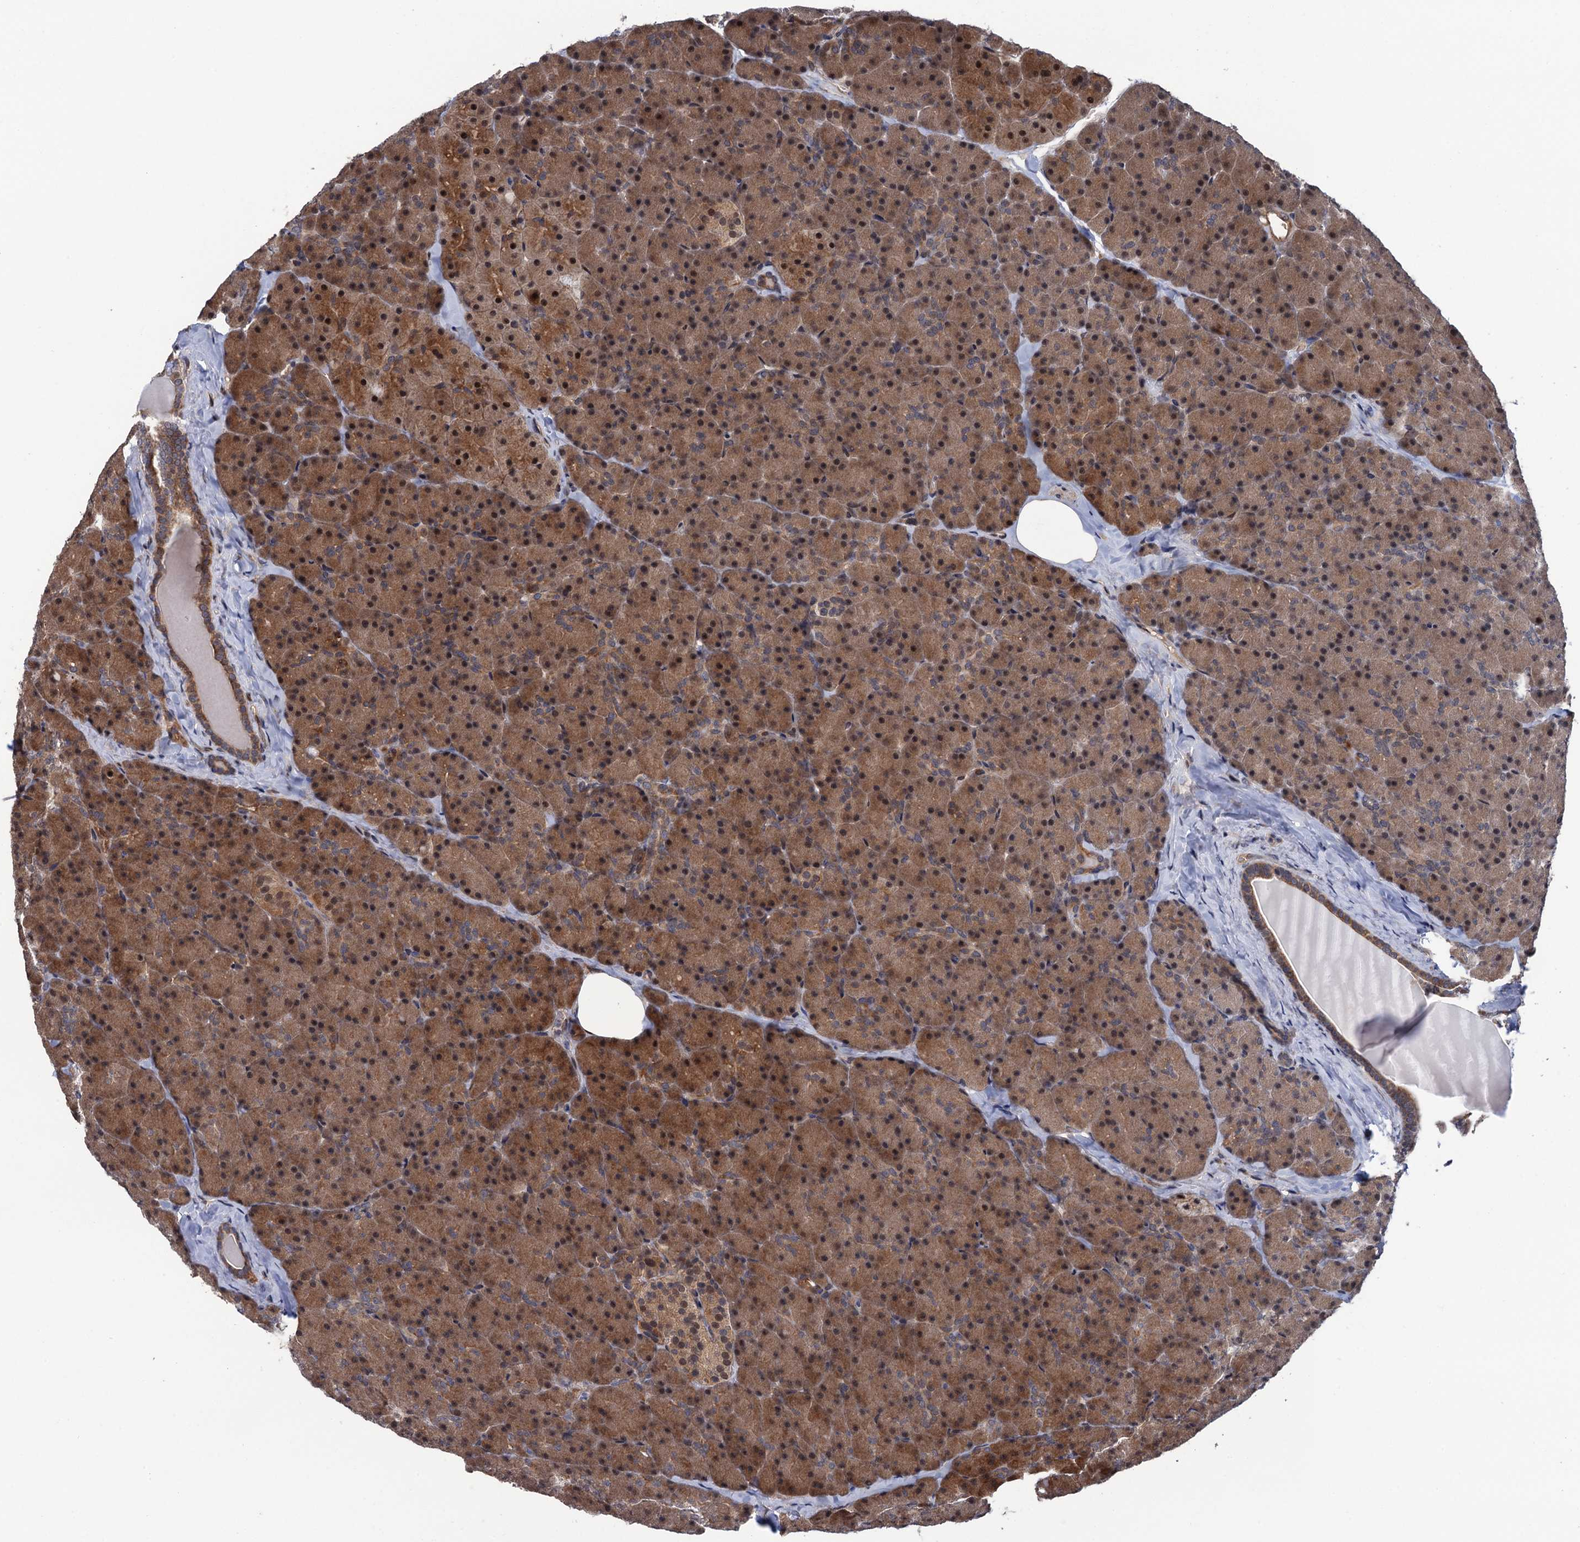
{"staining": {"intensity": "moderate", "quantity": ">75%", "location": "cytoplasmic/membranous,nuclear"}, "tissue": "pancreas", "cell_type": "Exocrine glandular cells", "image_type": "normal", "snomed": [{"axis": "morphology", "description": "Normal tissue, NOS"}, {"axis": "topography", "description": "Pancreas"}], "caption": "High-power microscopy captured an immunohistochemistry (IHC) image of unremarkable pancreas, revealing moderate cytoplasmic/membranous,nuclear positivity in approximately >75% of exocrine glandular cells.", "gene": "CDC23", "patient": {"sex": "male", "age": 36}}